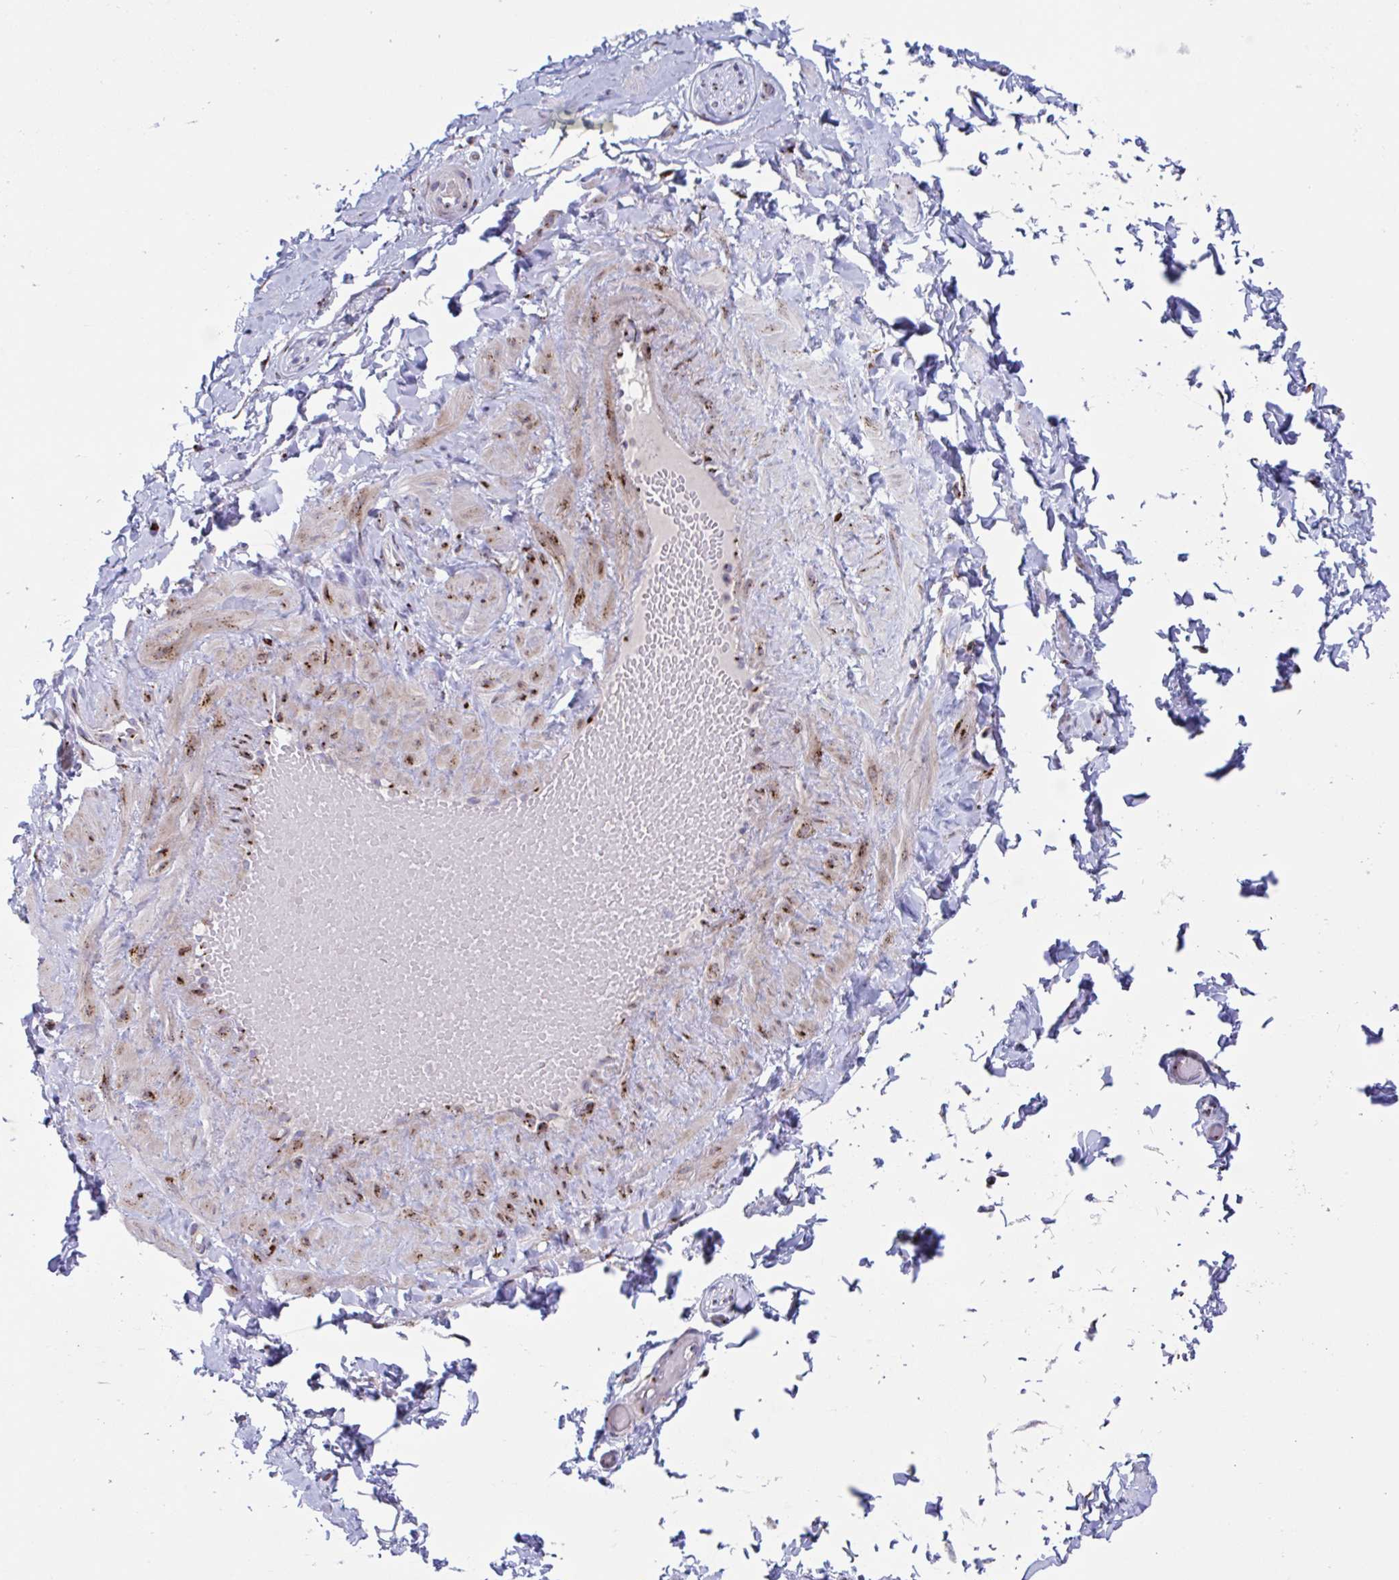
{"staining": {"intensity": "strong", "quantity": "25%-75%", "location": "cytoplasmic/membranous"}, "tissue": "soft tissue", "cell_type": "Fibroblasts", "image_type": "normal", "snomed": [{"axis": "morphology", "description": "Normal tissue, NOS"}, {"axis": "topography", "description": "Soft tissue"}, {"axis": "topography", "description": "Adipose tissue"}, {"axis": "topography", "description": "Vascular tissue"}, {"axis": "topography", "description": "Peripheral nerve tissue"}], "caption": "An immunohistochemistry (IHC) histopathology image of normal tissue is shown. Protein staining in brown labels strong cytoplasmic/membranous positivity in soft tissue within fibroblasts. Using DAB (brown) and hematoxylin (blue) stains, captured at high magnification using brightfield microscopy.", "gene": "RFK", "patient": {"sex": "male", "age": 29}}